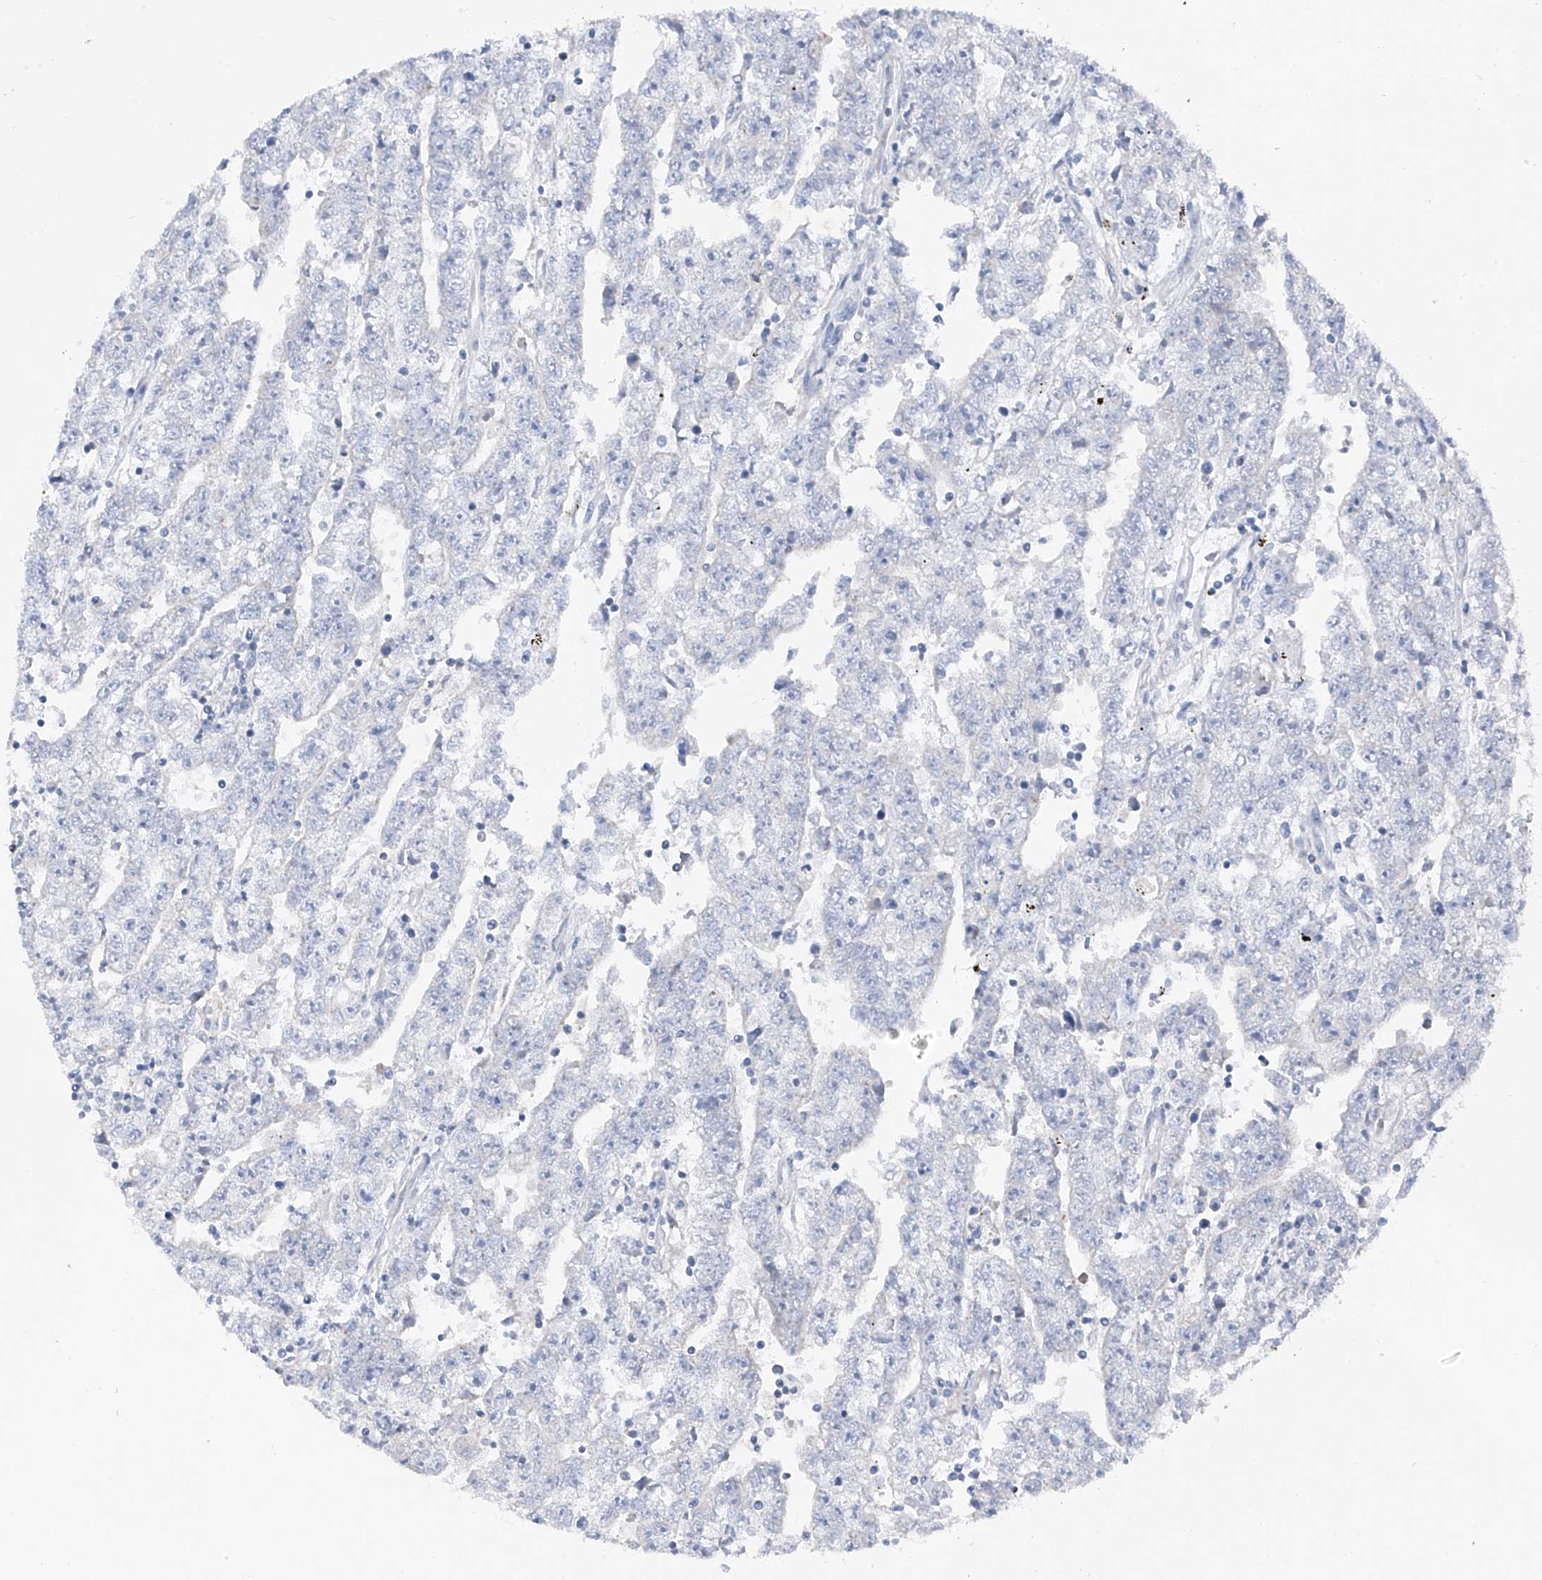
{"staining": {"intensity": "negative", "quantity": "none", "location": "none"}, "tissue": "testis cancer", "cell_type": "Tumor cells", "image_type": "cancer", "snomed": [{"axis": "morphology", "description": "Carcinoma, Embryonal, NOS"}, {"axis": "topography", "description": "Testis"}], "caption": "Human testis cancer (embryonal carcinoma) stained for a protein using IHC demonstrates no staining in tumor cells.", "gene": "POMGNT2", "patient": {"sex": "male", "age": 25}}